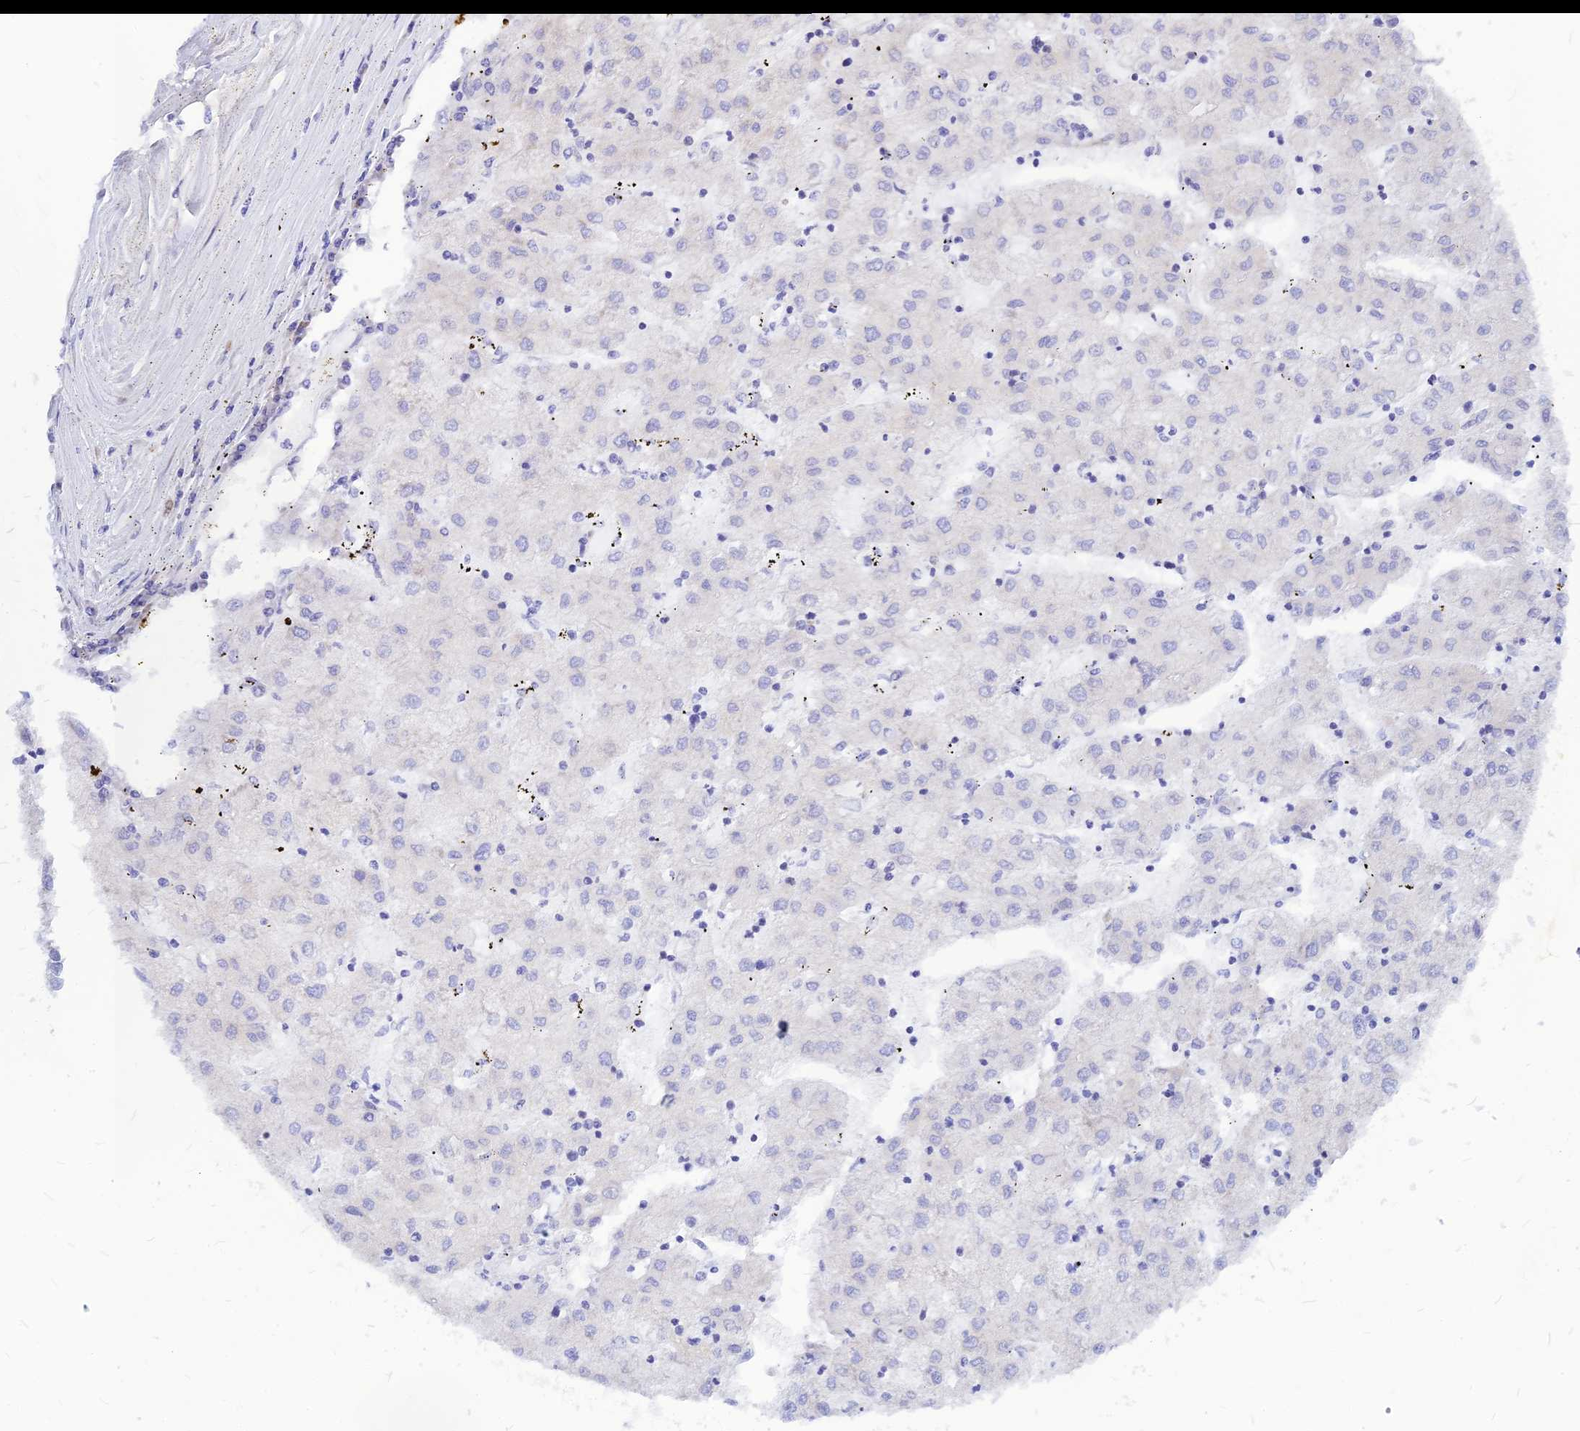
{"staining": {"intensity": "negative", "quantity": "none", "location": "none"}, "tissue": "liver cancer", "cell_type": "Tumor cells", "image_type": "cancer", "snomed": [{"axis": "morphology", "description": "Carcinoma, Hepatocellular, NOS"}, {"axis": "topography", "description": "Liver"}], "caption": "Tumor cells are negative for protein expression in human liver cancer. (Stains: DAB (3,3'-diaminobenzidine) immunohistochemistry (IHC) with hematoxylin counter stain, Microscopy: brightfield microscopy at high magnification).", "gene": "CNOT6", "patient": {"sex": "male", "age": 72}}